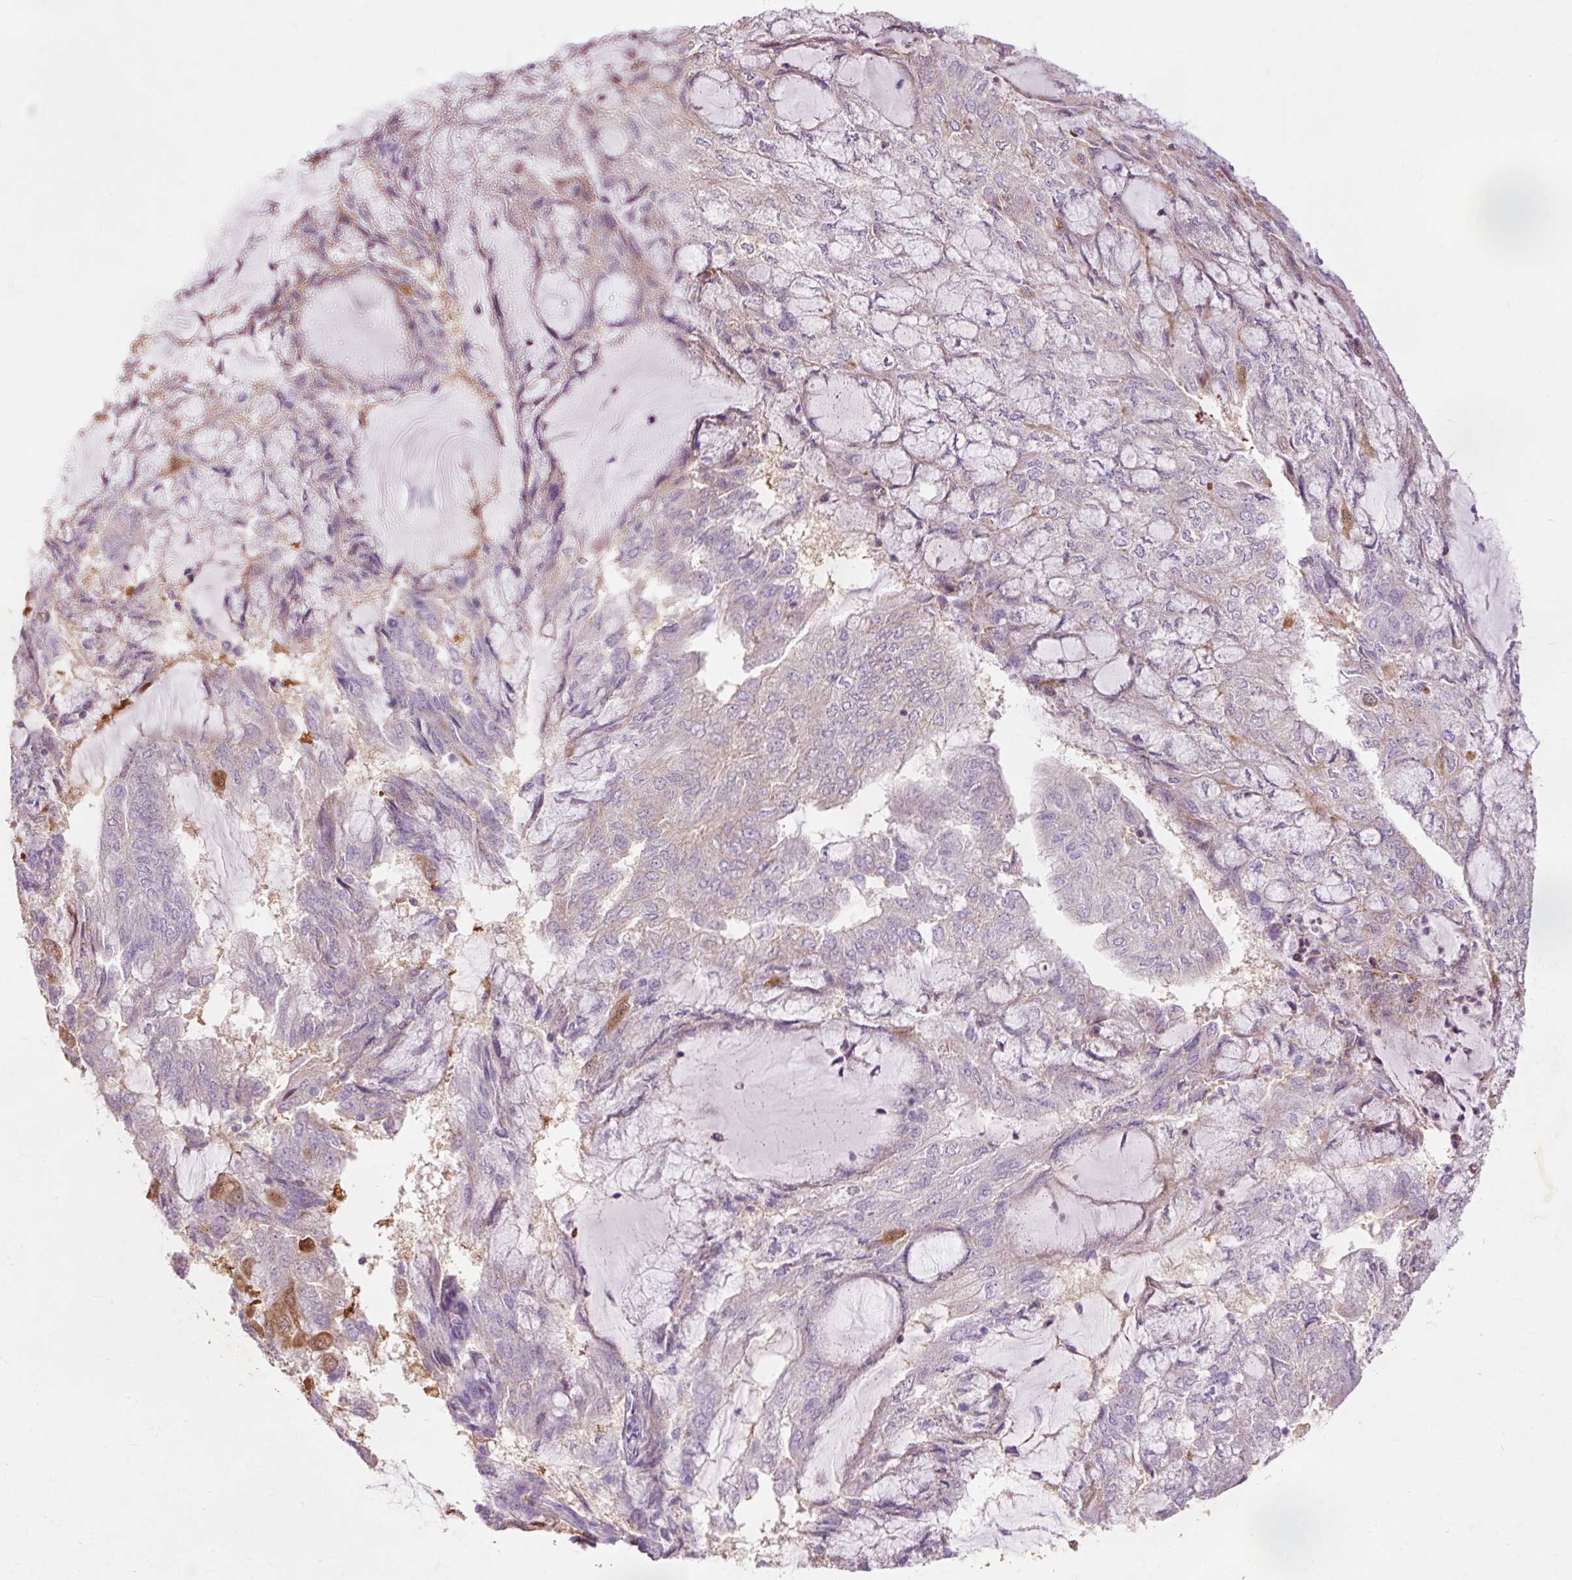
{"staining": {"intensity": "moderate", "quantity": "<25%", "location": "cytoplasmic/membranous"}, "tissue": "endometrial cancer", "cell_type": "Tumor cells", "image_type": "cancer", "snomed": [{"axis": "morphology", "description": "Adenocarcinoma, NOS"}, {"axis": "topography", "description": "Endometrium"}], "caption": "Endometrial cancer was stained to show a protein in brown. There is low levels of moderate cytoplasmic/membranous staining in about <25% of tumor cells.", "gene": "PRDX5", "patient": {"sex": "female", "age": 81}}